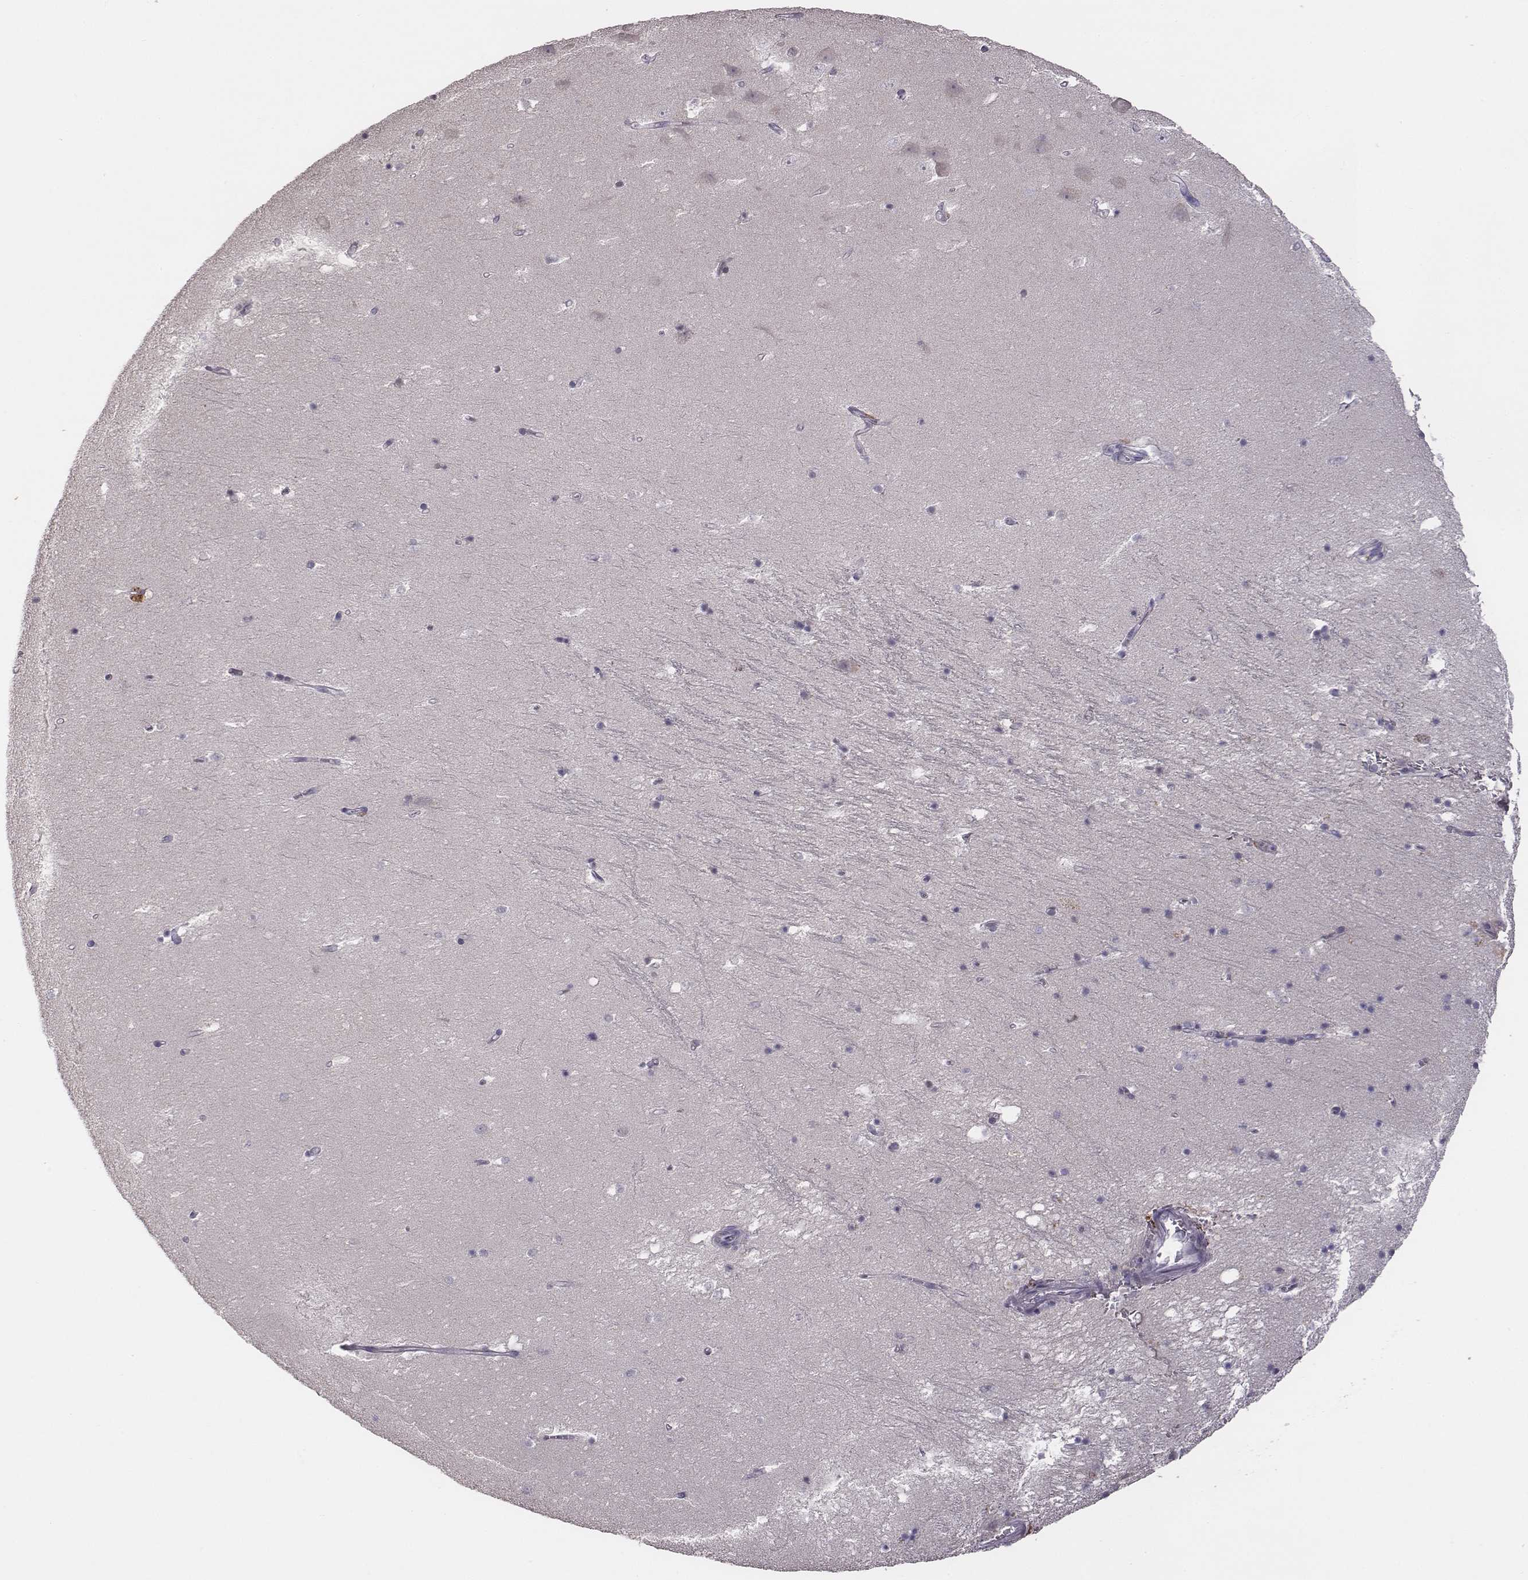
{"staining": {"intensity": "negative", "quantity": "none", "location": "none"}, "tissue": "hippocampus", "cell_type": "Glial cells", "image_type": "normal", "snomed": [{"axis": "morphology", "description": "Normal tissue, NOS"}, {"axis": "topography", "description": "Hippocampus"}], "caption": "A high-resolution image shows IHC staining of normal hippocampus, which exhibits no significant positivity in glial cells. Nuclei are stained in blue.", "gene": "SLC22A6", "patient": {"sex": "male", "age": 58}}